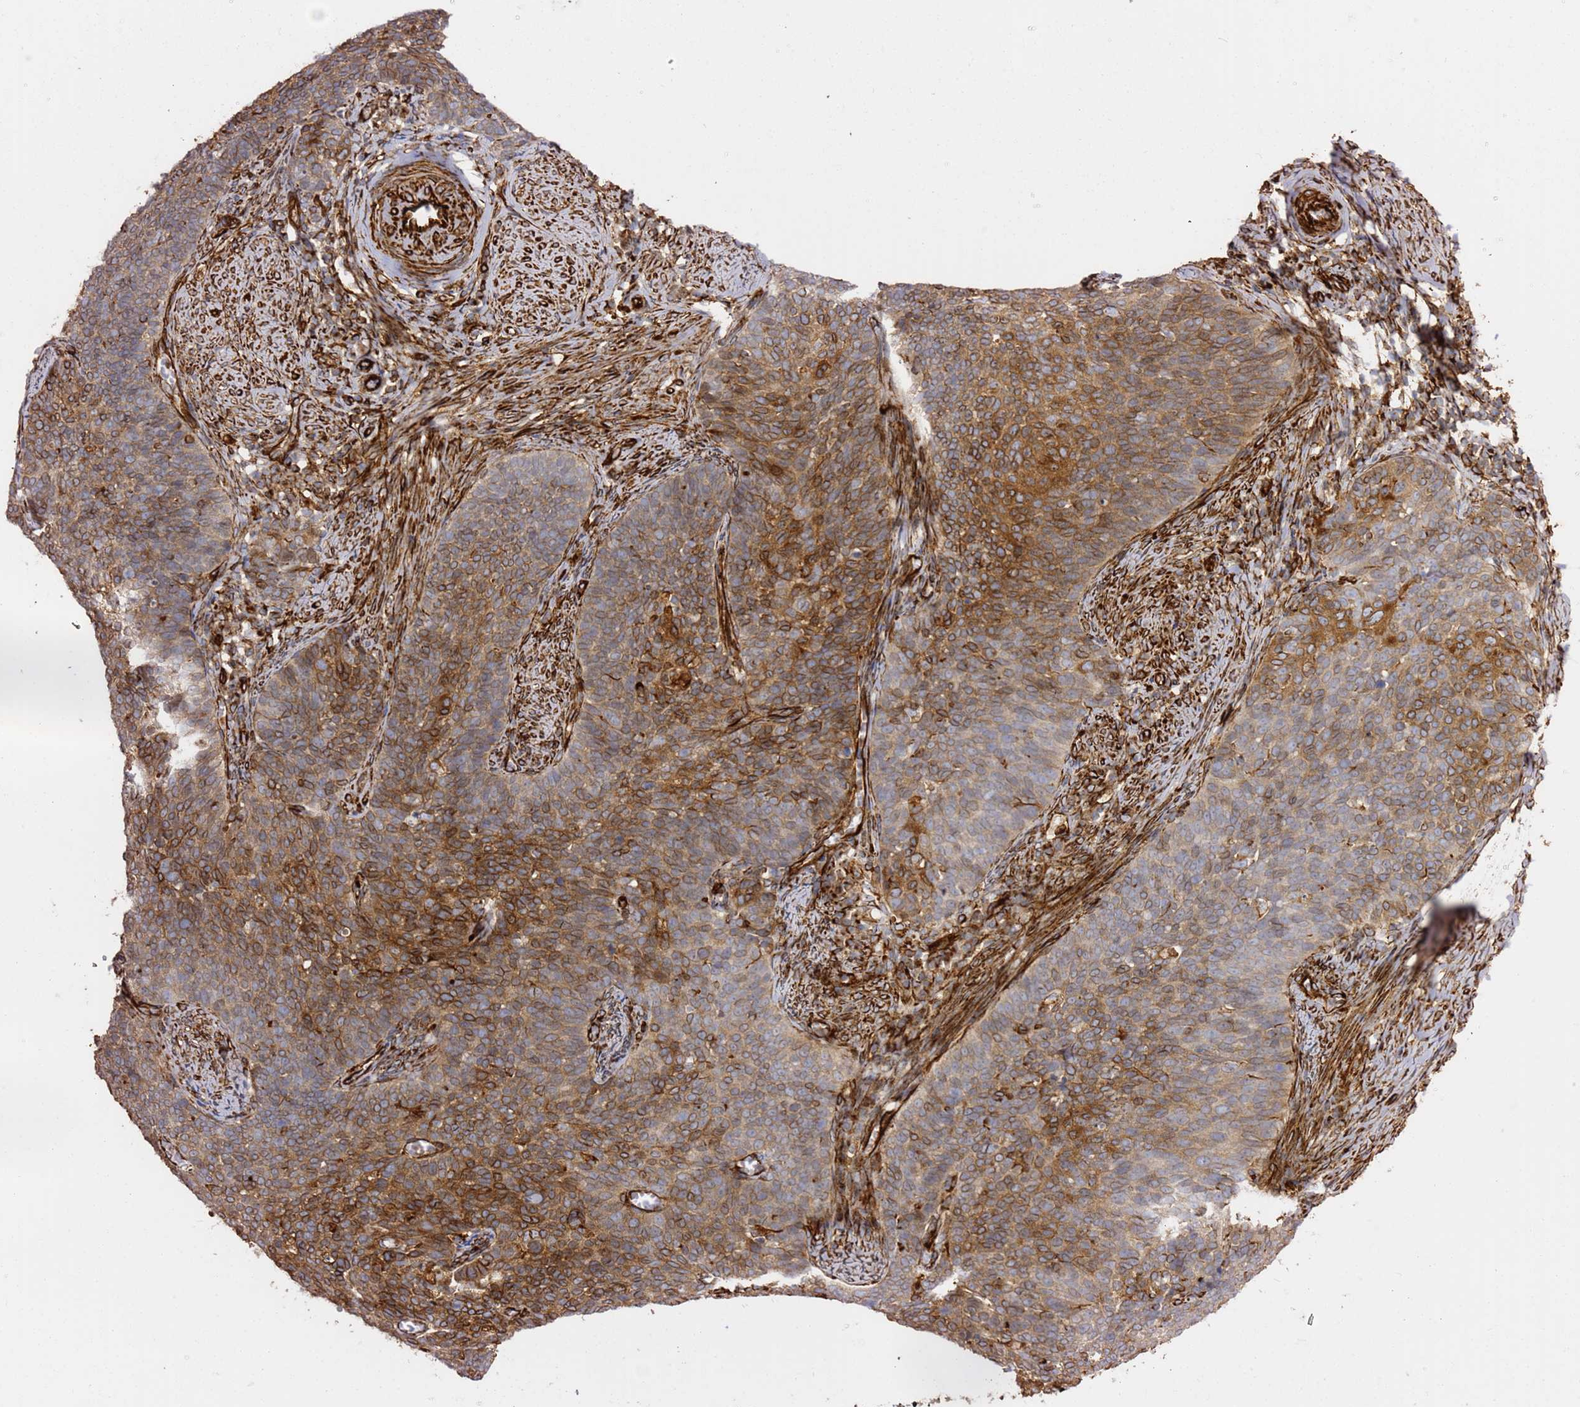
{"staining": {"intensity": "moderate", "quantity": "25%-75%", "location": "cytoplasmic/membranous"}, "tissue": "cervical cancer", "cell_type": "Tumor cells", "image_type": "cancer", "snomed": [{"axis": "morphology", "description": "Normal tissue, NOS"}, {"axis": "morphology", "description": "Squamous cell carcinoma, NOS"}, {"axis": "topography", "description": "Cervix"}], "caption": "This photomicrograph shows squamous cell carcinoma (cervical) stained with IHC to label a protein in brown. The cytoplasmic/membranous of tumor cells show moderate positivity for the protein. Nuclei are counter-stained blue.", "gene": "MRGPRE", "patient": {"sex": "female", "age": 39}}